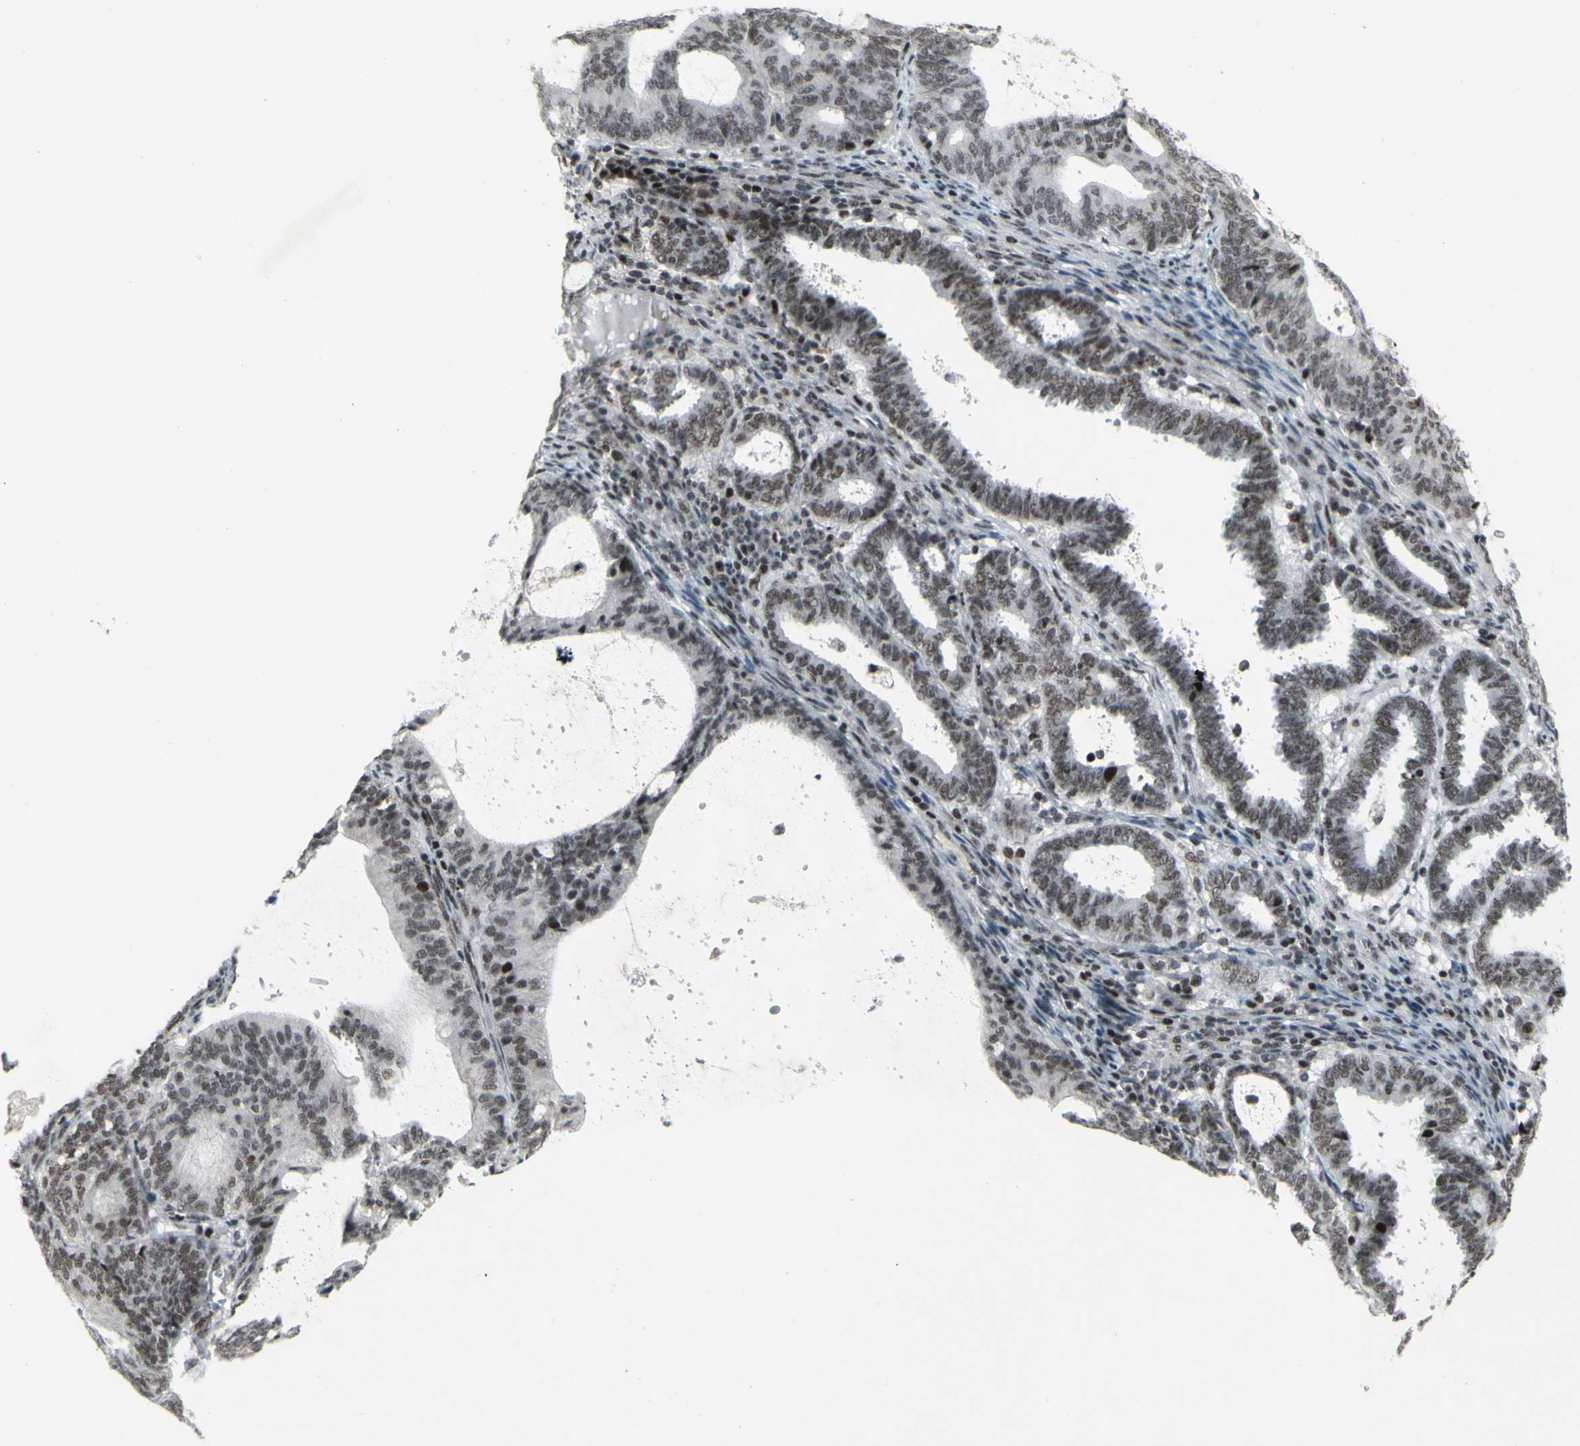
{"staining": {"intensity": "weak", "quantity": "<25%", "location": "nuclear"}, "tissue": "endometrial cancer", "cell_type": "Tumor cells", "image_type": "cancer", "snomed": [{"axis": "morphology", "description": "Adenocarcinoma, NOS"}, {"axis": "topography", "description": "Uterus"}], "caption": "IHC micrograph of neoplastic tissue: endometrial cancer stained with DAB (3,3'-diaminobenzidine) reveals no significant protein expression in tumor cells. (DAB (3,3'-diaminobenzidine) IHC with hematoxylin counter stain).", "gene": "SUPT6H", "patient": {"sex": "female", "age": 83}}